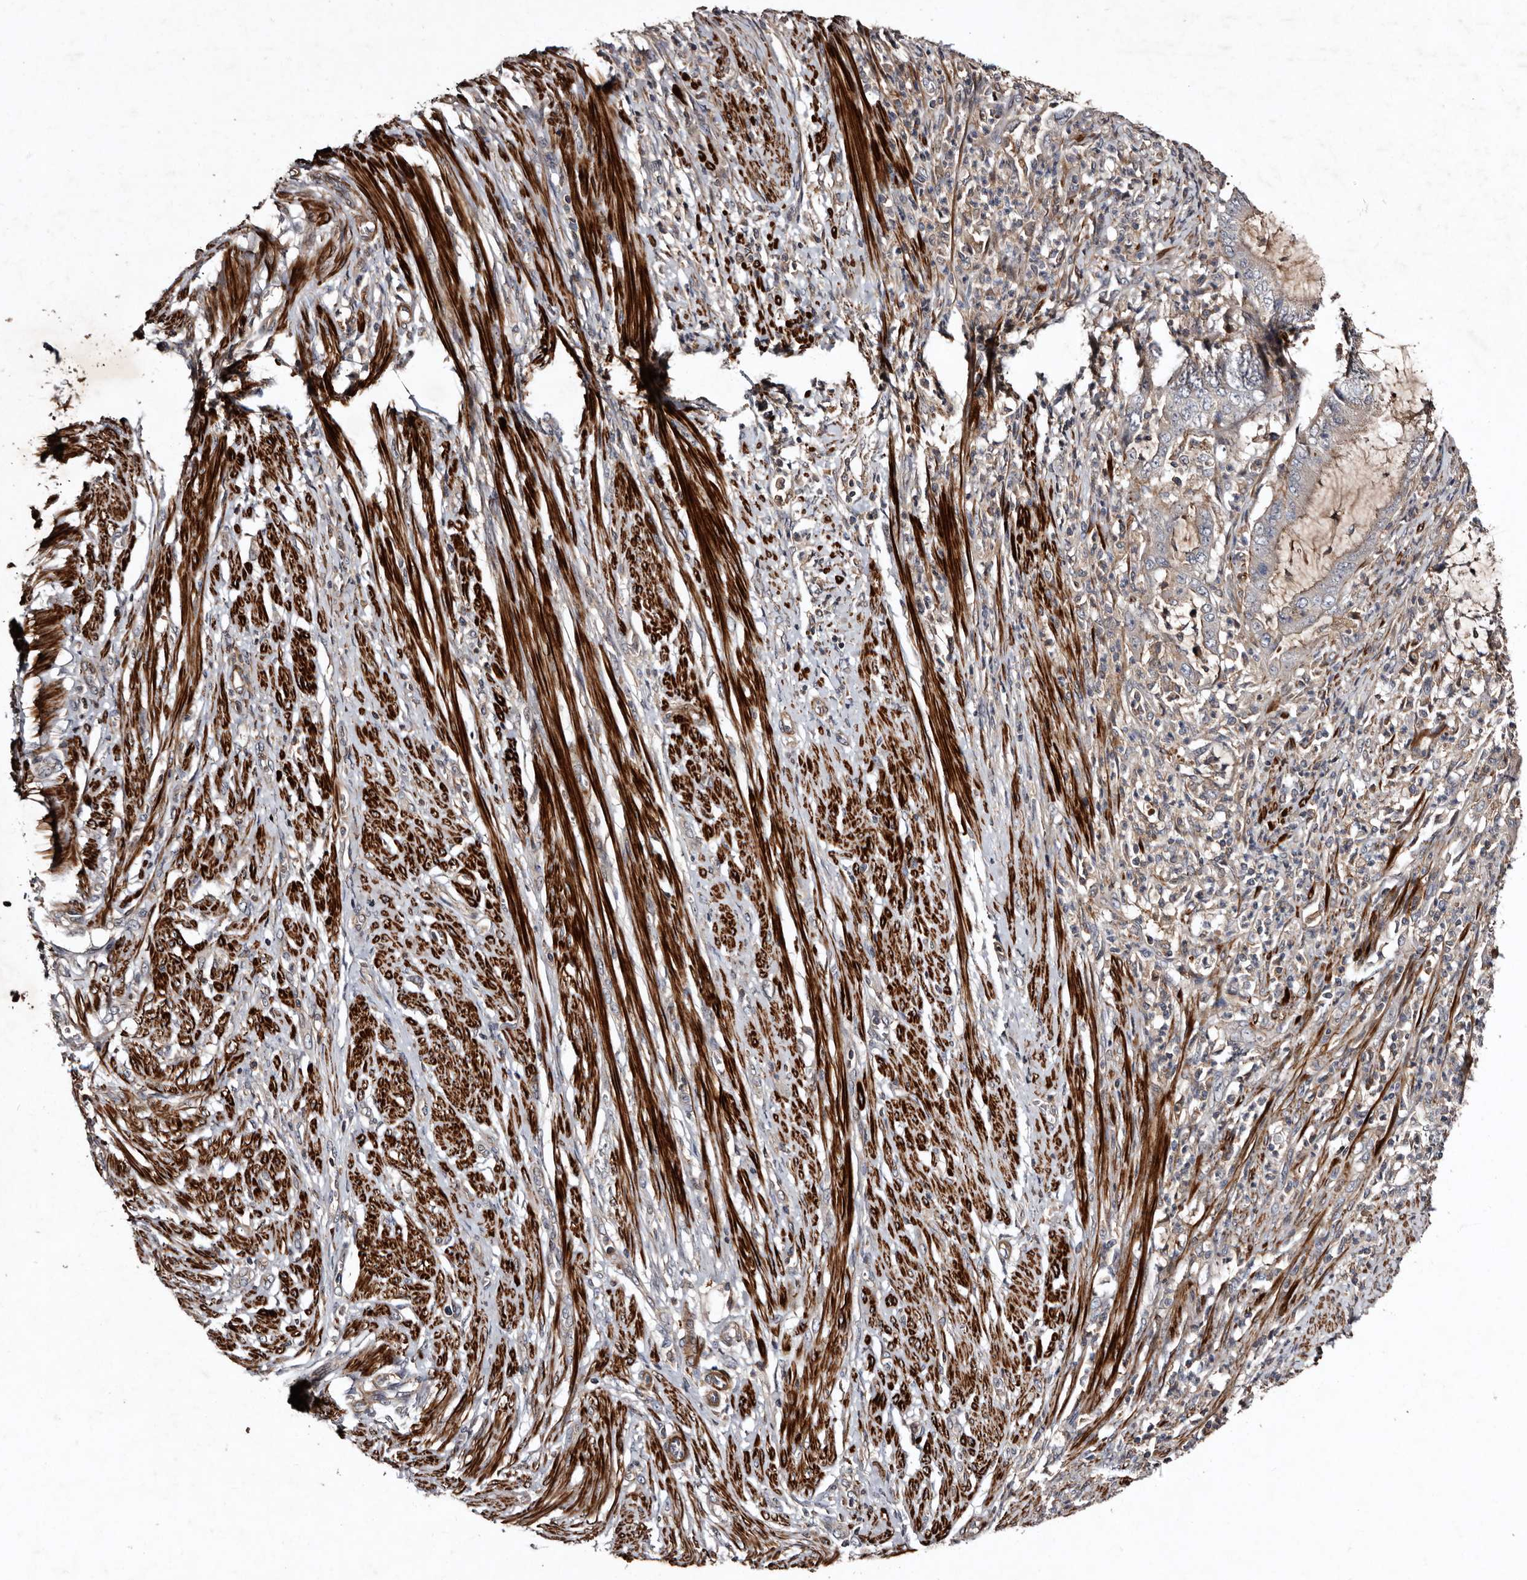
{"staining": {"intensity": "weak", "quantity": "<25%", "location": "cytoplasmic/membranous"}, "tissue": "endometrial cancer", "cell_type": "Tumor cells", "image_type": "cancer", "snomed": [{"axis": "morphology", "description": "Adenocarcinoma, NOS"}, {"axis": "topography", "description": "Endometrium"}], "caption": "IHC micrograph of neoplastic tissue: endometrial cancer (adenocarcinoma) stained with DAB demonstrates no significant protein staining in tumor cells.", "gene": "PRKD3", "patient": {"sex": "female", "age": 51}}